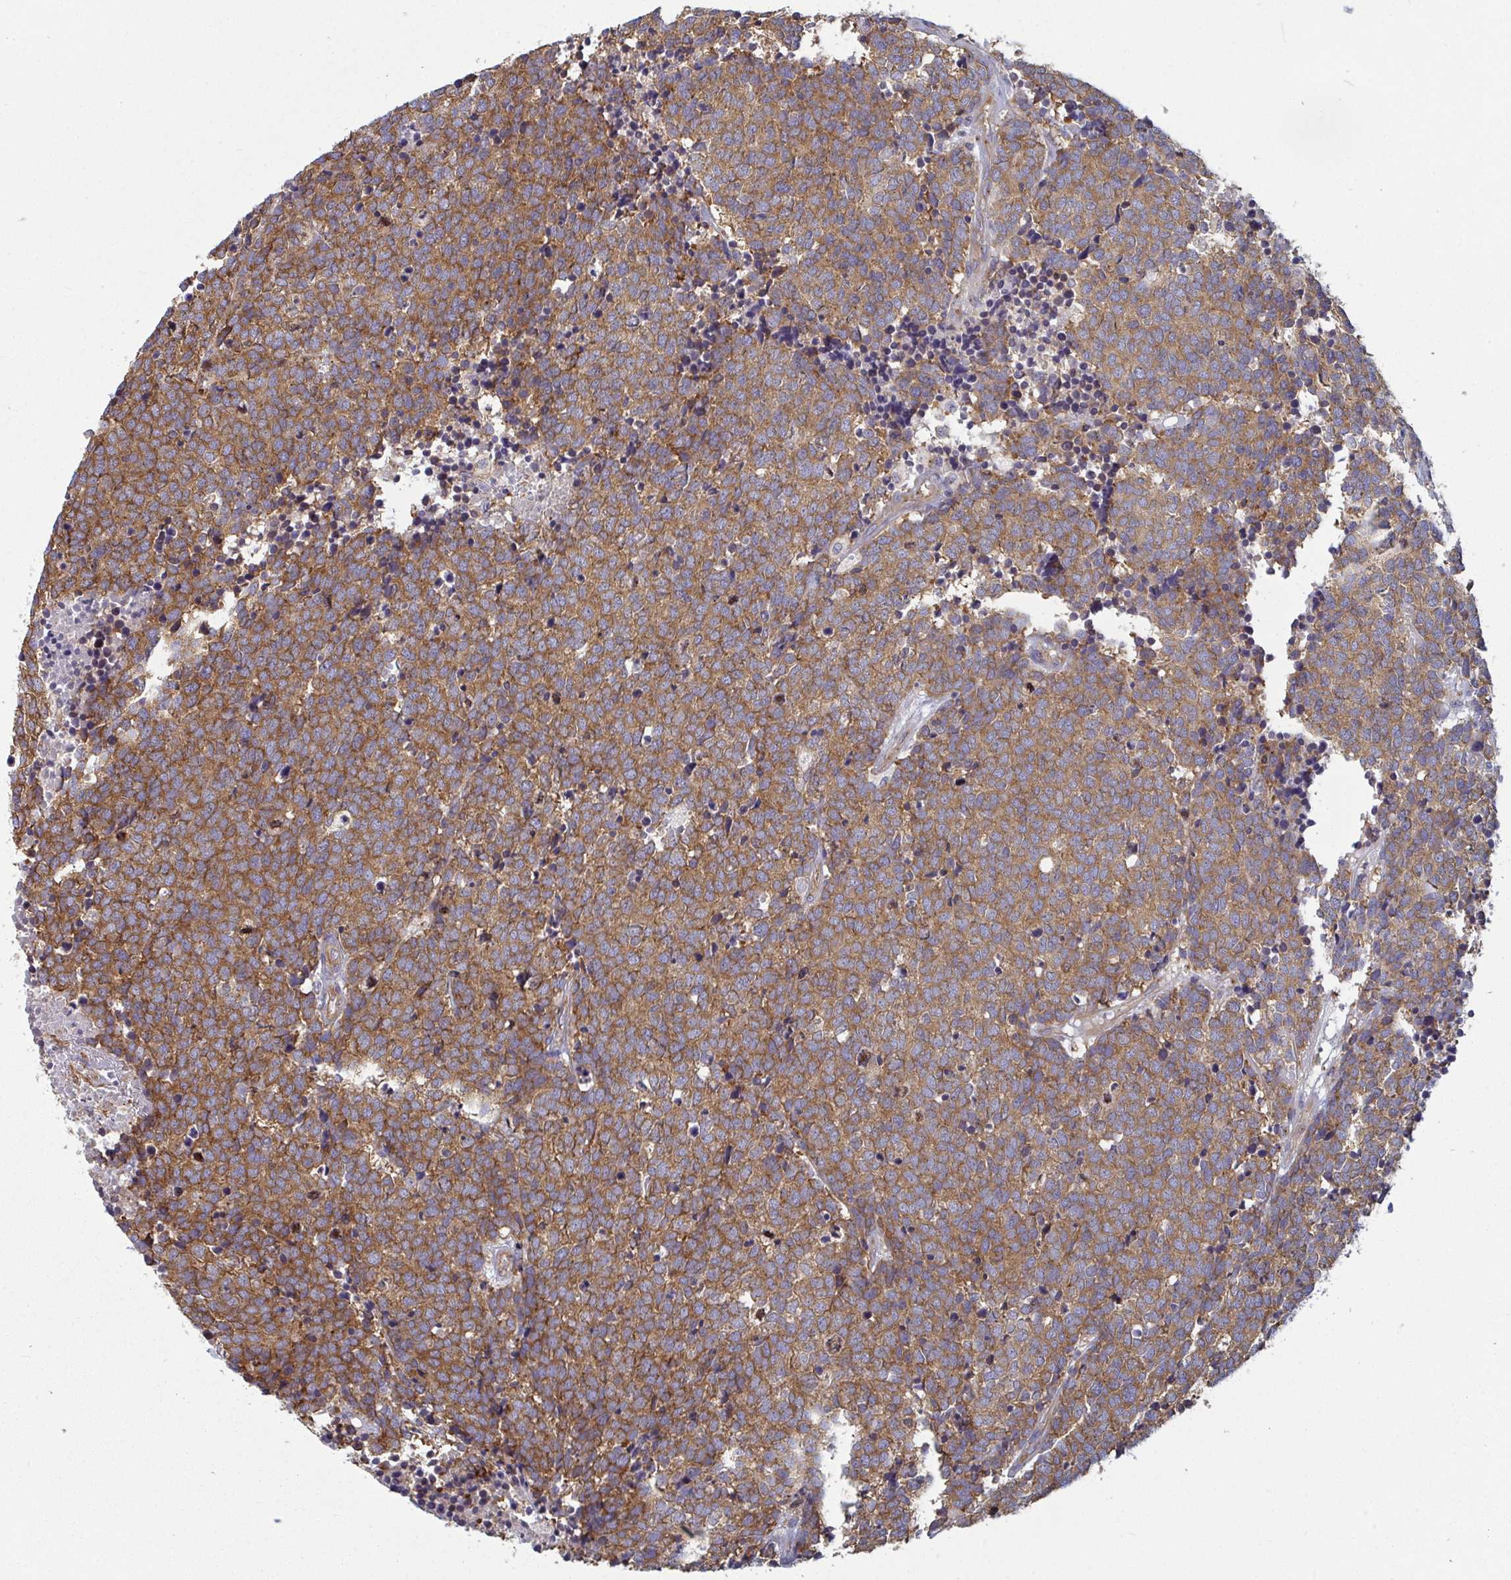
{"staining": {"intensity": "moderate", "quantity": ">75%", "location": "cytoplasmic/membranous"}, "tissue": "carcinoid", "cell_type": "Tumor cells", "image_type": "cancer", "snomed": [{"axis": "morphology", "description": "Carcinoid, malignant, NOS"}, {"axis": "topography", "description": "Skin"}], "caption": "This image demonstrates immunohistochemistry staining of human carcinoid (malignant), with medium moderate cytoplasmic/membranous positivity in about >75% of tumor cells.", "gene": "DYNC1I2", "patient": {"sex": "female", "age": 79}}